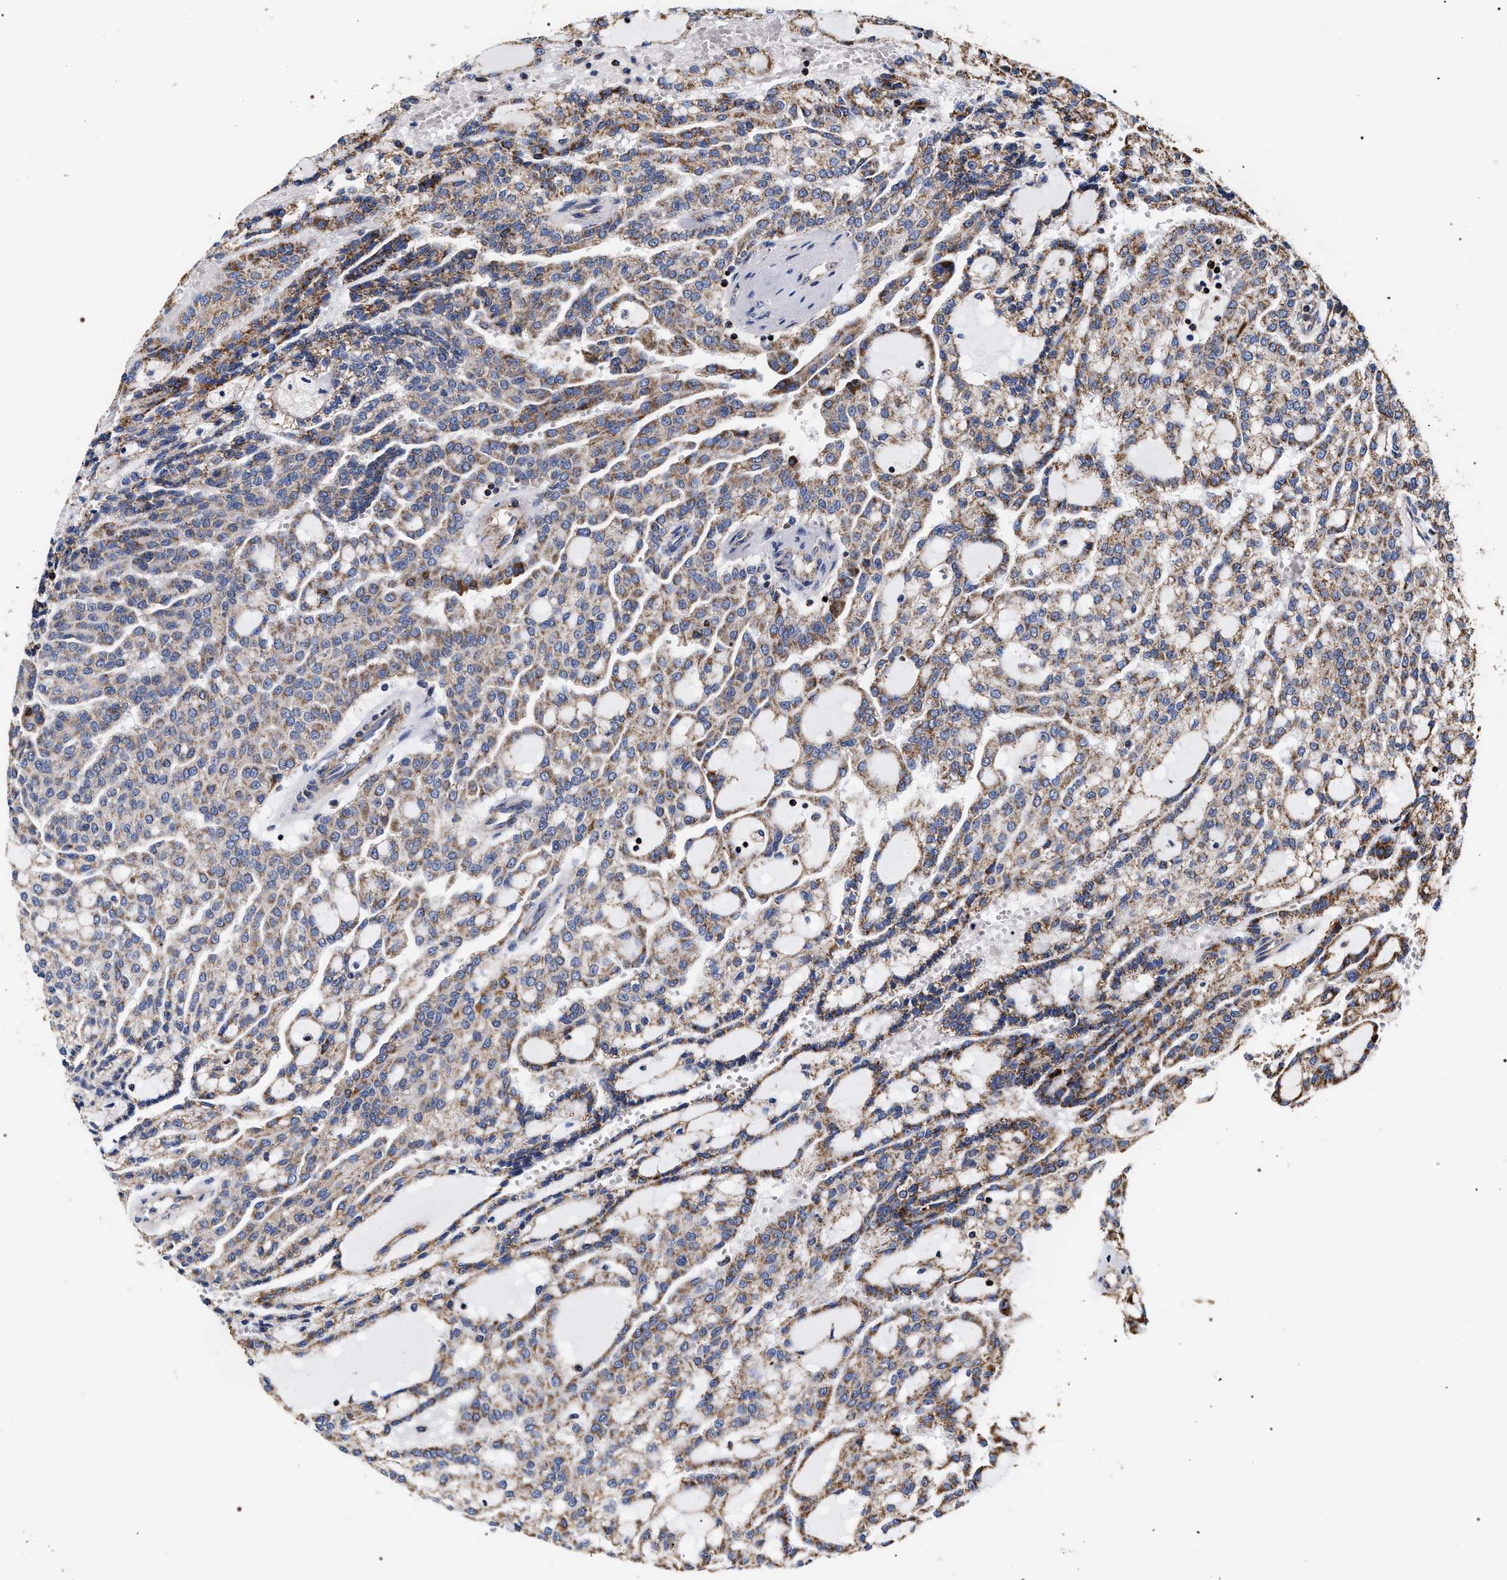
{"staining": {"intensity": "moderate", "quantity": ">75%", "location": "cytoplasmic/membranous"}, "tissue": "renal cancer", "cell_type": "Tumor cells", "image_type": "cancer", "snomed": [{"axis": "morphology", "description": "Adenocarcinoma, NOS"}, {"axis": "topography", "description": "Kidney"}], "caption": "Immunohistochemical staining of human renal adenocarcinoma shows moderate cytoplasmic/membranous protein expression in about >75% of tumor cells.", "gene": "COG5", "patient": {"sex": "male", "age": 63}}